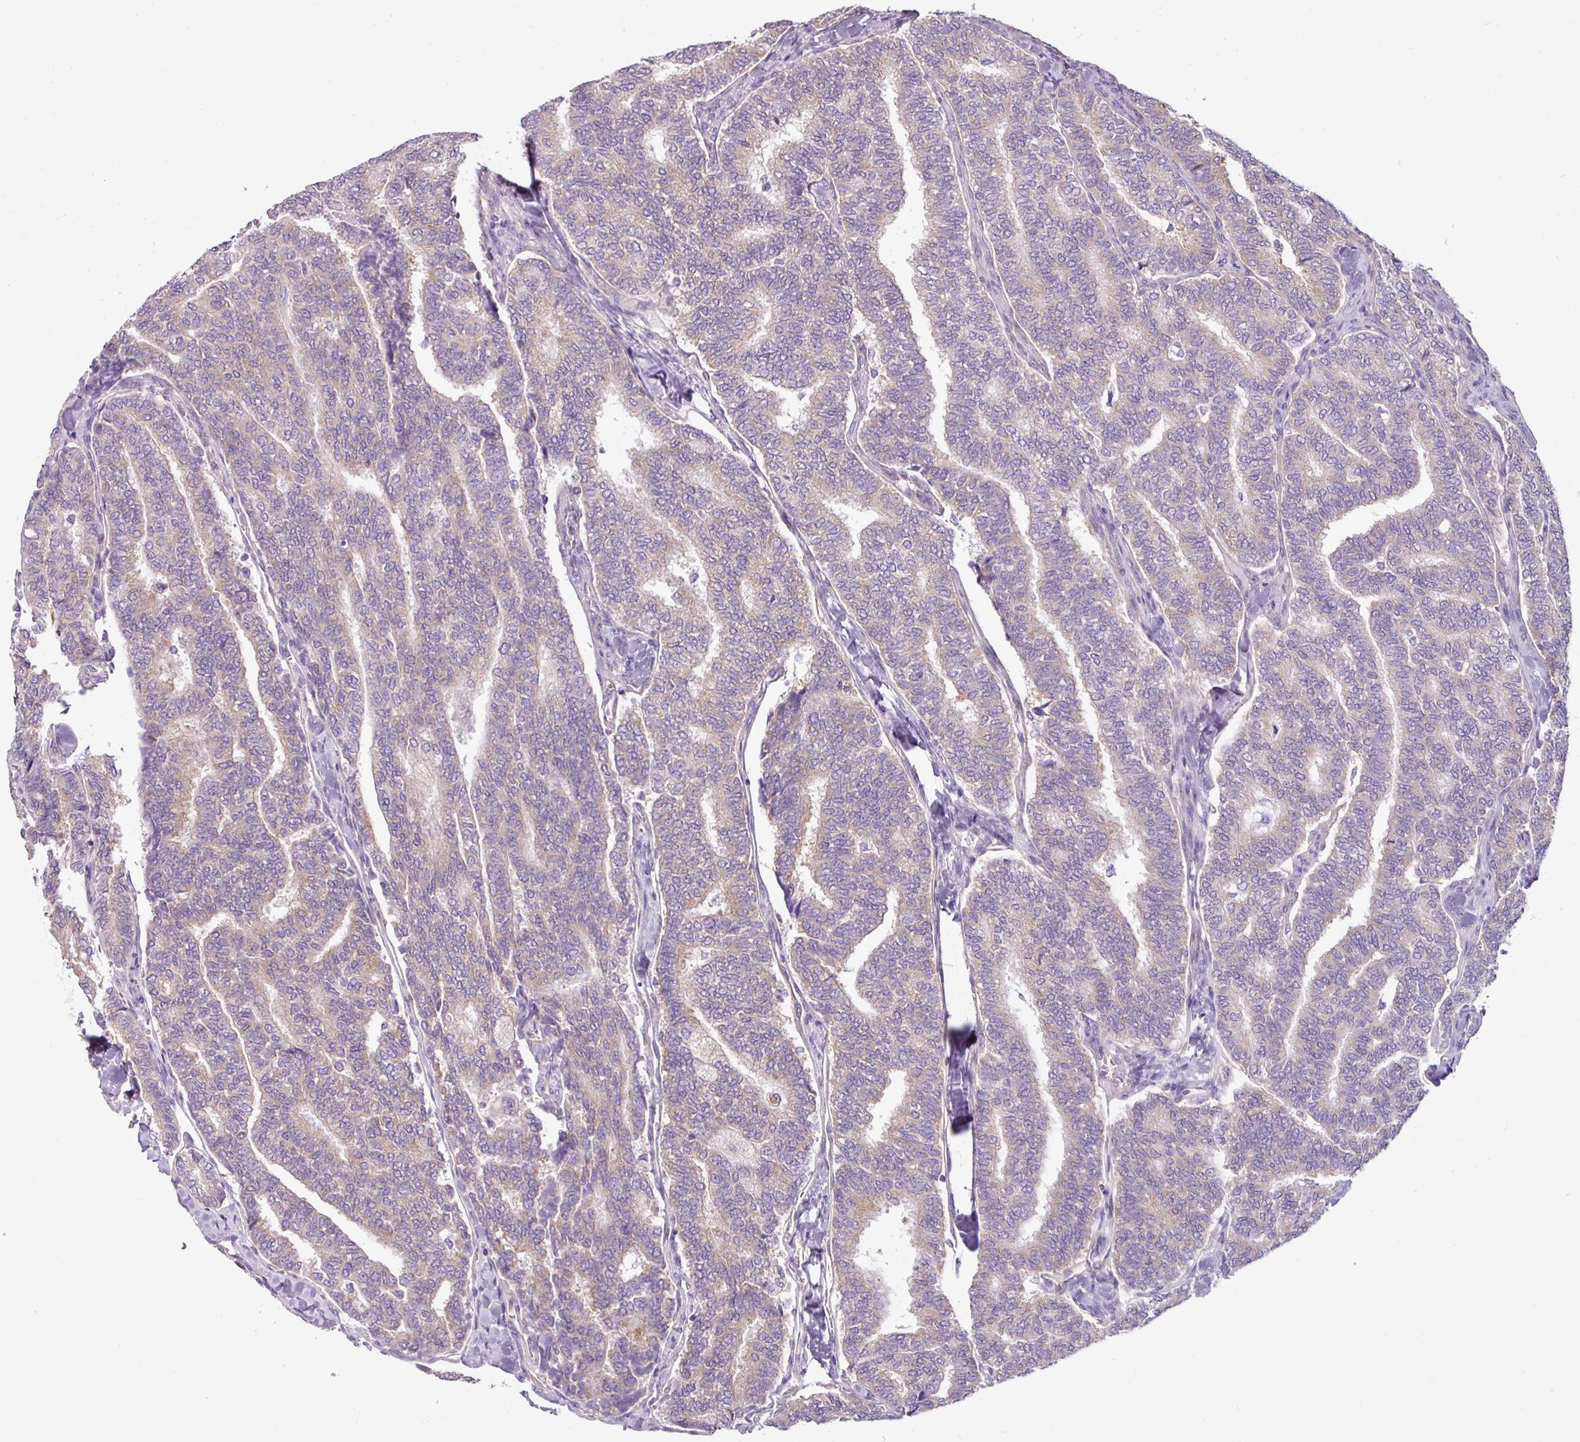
{"staining": {"intensity": "weak", "quantity": "25%-75%", "location": "cytoplasmic/membranous"}, "tissue": "thyroid cancer", "cell_type": "Tumor cells", "image_type": "cancer", "snomed": [{"axis": "morphology", "description": "Papillary adenocarcinoma, NOS"}, {"axis": "topography", "description": "Thyroid gland"}], "caption": "Human thyroid cancer (papillary adenocarcinoma) stained for a protein (brown) displays weak cytoplasmic/membranous positive staining in approximately 25%-75% of tumor cells.", "gene": "TOR1AIP2", "patient": {"sex": "female", "age": 35}}